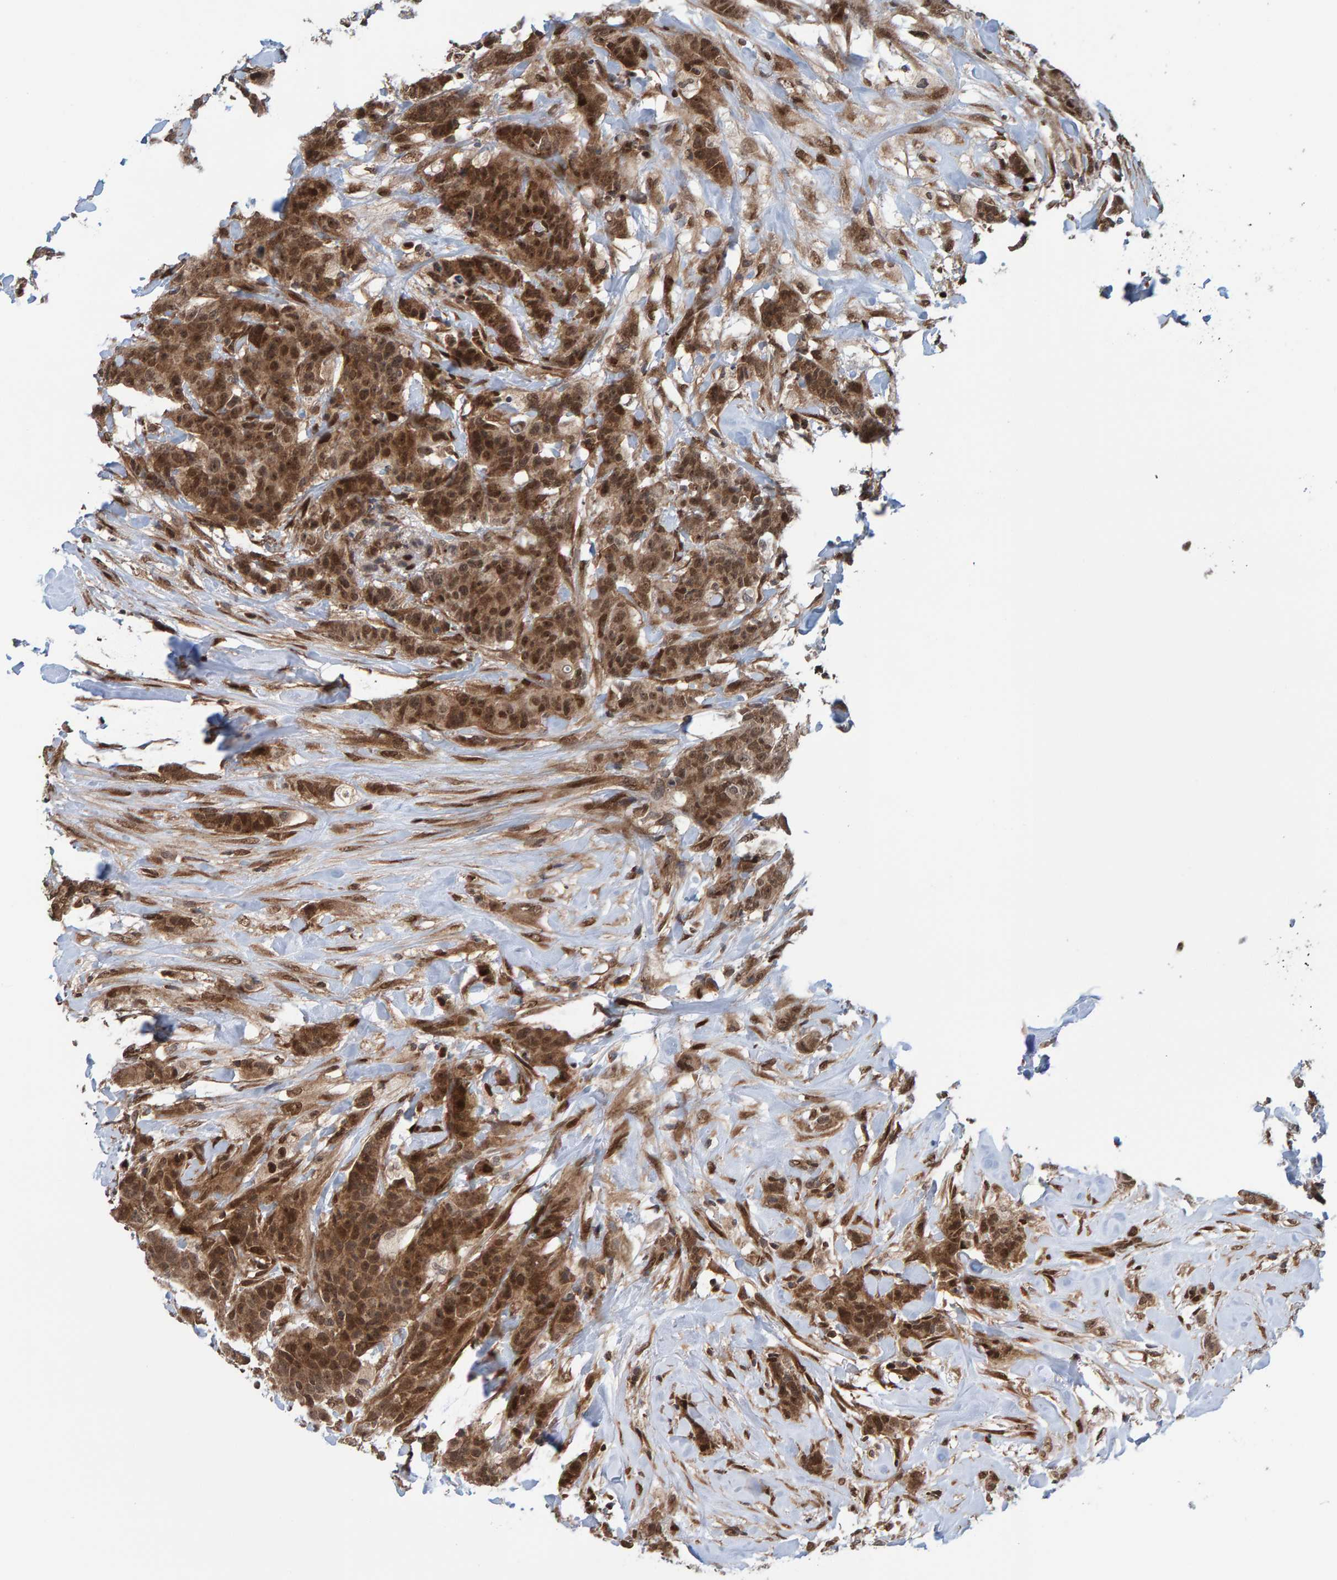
{"staining": {"intensity": "moderate", "quantity": ">75%", "location": "cytoplasmic/membranous,nuclear"}, "tissue": "breast cancer", "cell_type": "Tumor cells", "image_type": "cancer", "snomed": [{"axis": "morphology", "description": "Normal tissue, NOS"}, {"axis": "morphology", "description": "Duct carcinoma"}, {"axis": "topography", "description": "Breast"}], "caption": "Immunohistochemistry image of neoplastic tissue: breast cancer (infiltrating ductal carcinoma) stained using immunohistochemistry (IHC) exhibits medium levels of moderate protein expression localized specifically in the cytoplasmic/membranous and nuclear of tumor cells, appearing as a cytoplasmic/membranous and nuclear brown color.", "gene": "ZNF366", "patient": {"sex": "female", "age": 40}}